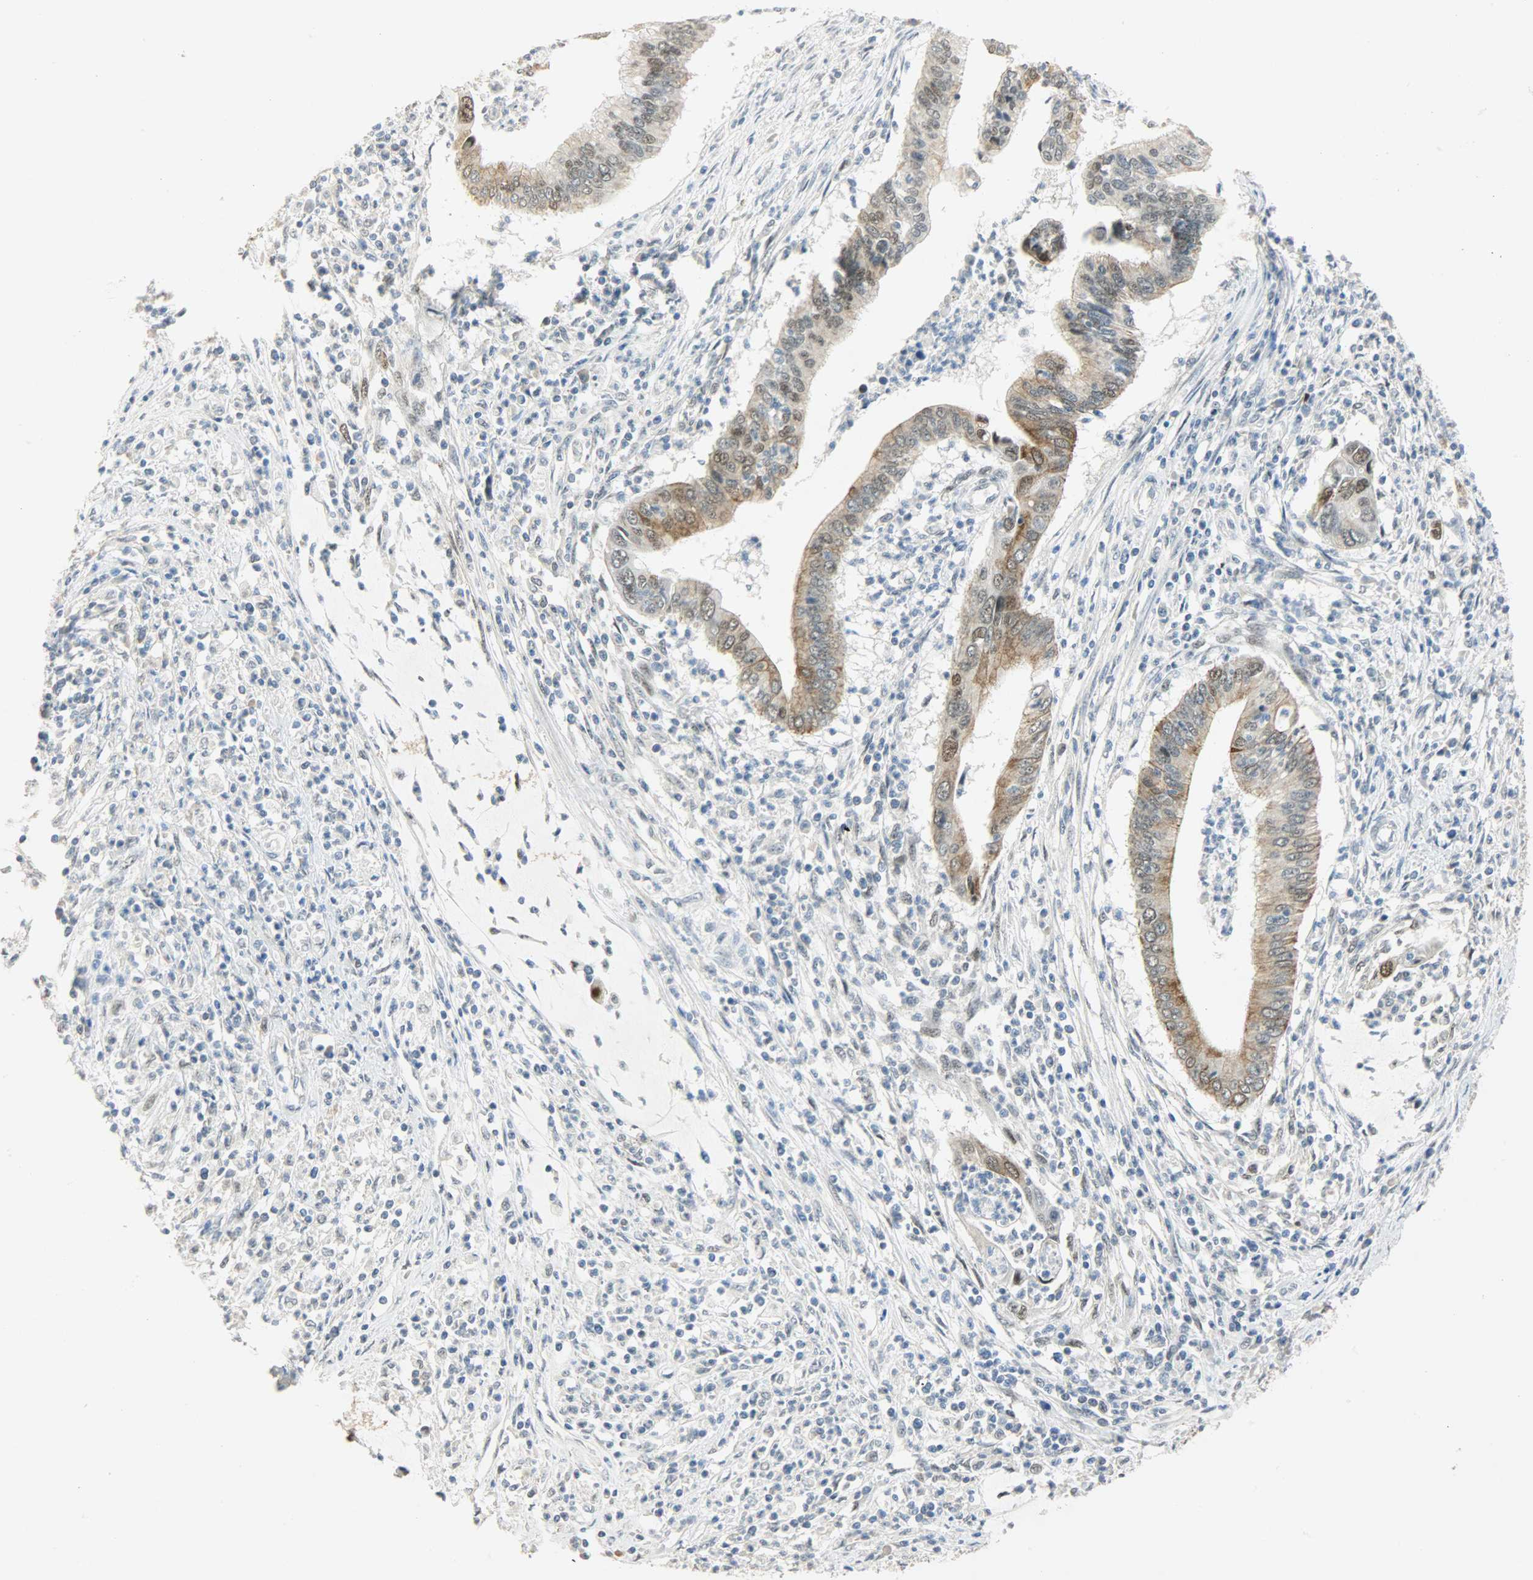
{"staining": {"intensity": "moderate", "quantity": "25%-75%", "location": "cytoplasmic/membranous,nuclear"}, "tissue": "cervical cancer", "cell_type": "Tumor cells", "image_type": "cancer", "snomed": [{"axis": "morphology", "description": "Adenocarcinoma, NOS"}, {"axis": "topography", "description": "Cervix"}], "caption": "Brown immunohistochemical staining in human cervical cancer (adenocarcinoma) exhibits moderate cytoplasmic/membranous and nuclear staining in about 25%-75% of tumor cells.", "gene": "PPARG", "patient": {"sex": "female", "age": 36}}